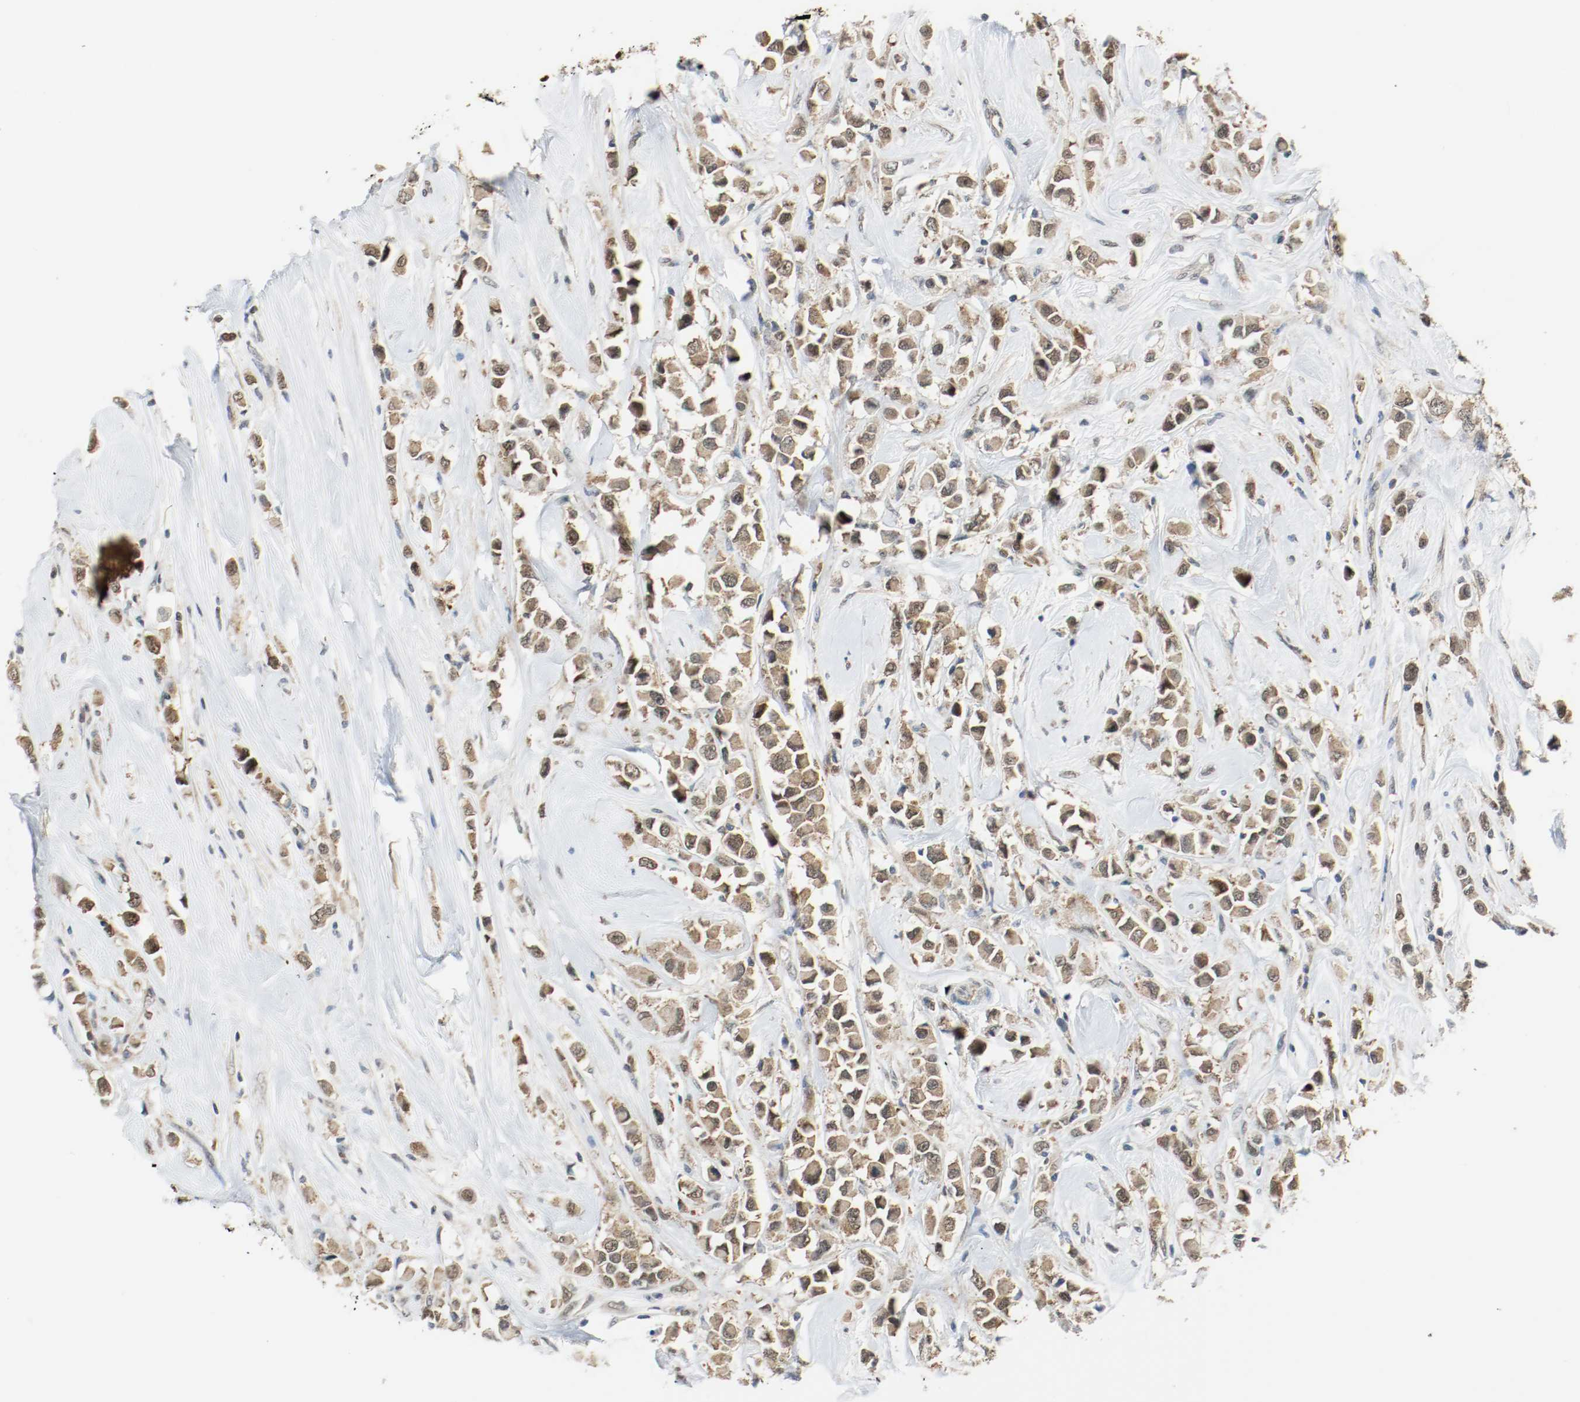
{"staining": {"intensity": "weak", "quantity": ">75%", "location": "cytoplasmic/membranous,nuclear"}, "tissue": "breast cancer", "cell_type": "Tumor cells", "image_type": "cancer", "snomed": [{"axis": "morphology", "description": "Duct carcinoma"}, {"axis": "topography", "description": "Breast"}], "caption": "Immunohistochemistry (IHC) (DAB (3,3'-diaminobenzidine)) staining of breast cancer demonstrates weak cytoplasmic/membranous and nuclear protein staining in approximately >75% of tumor cells. (DAB (3,3'-diaminobenzidine) = brown stain, brightfield microscopy at high magnification).", "gene": "PPME1", "patient": {"sex": "female", "age": 61}}